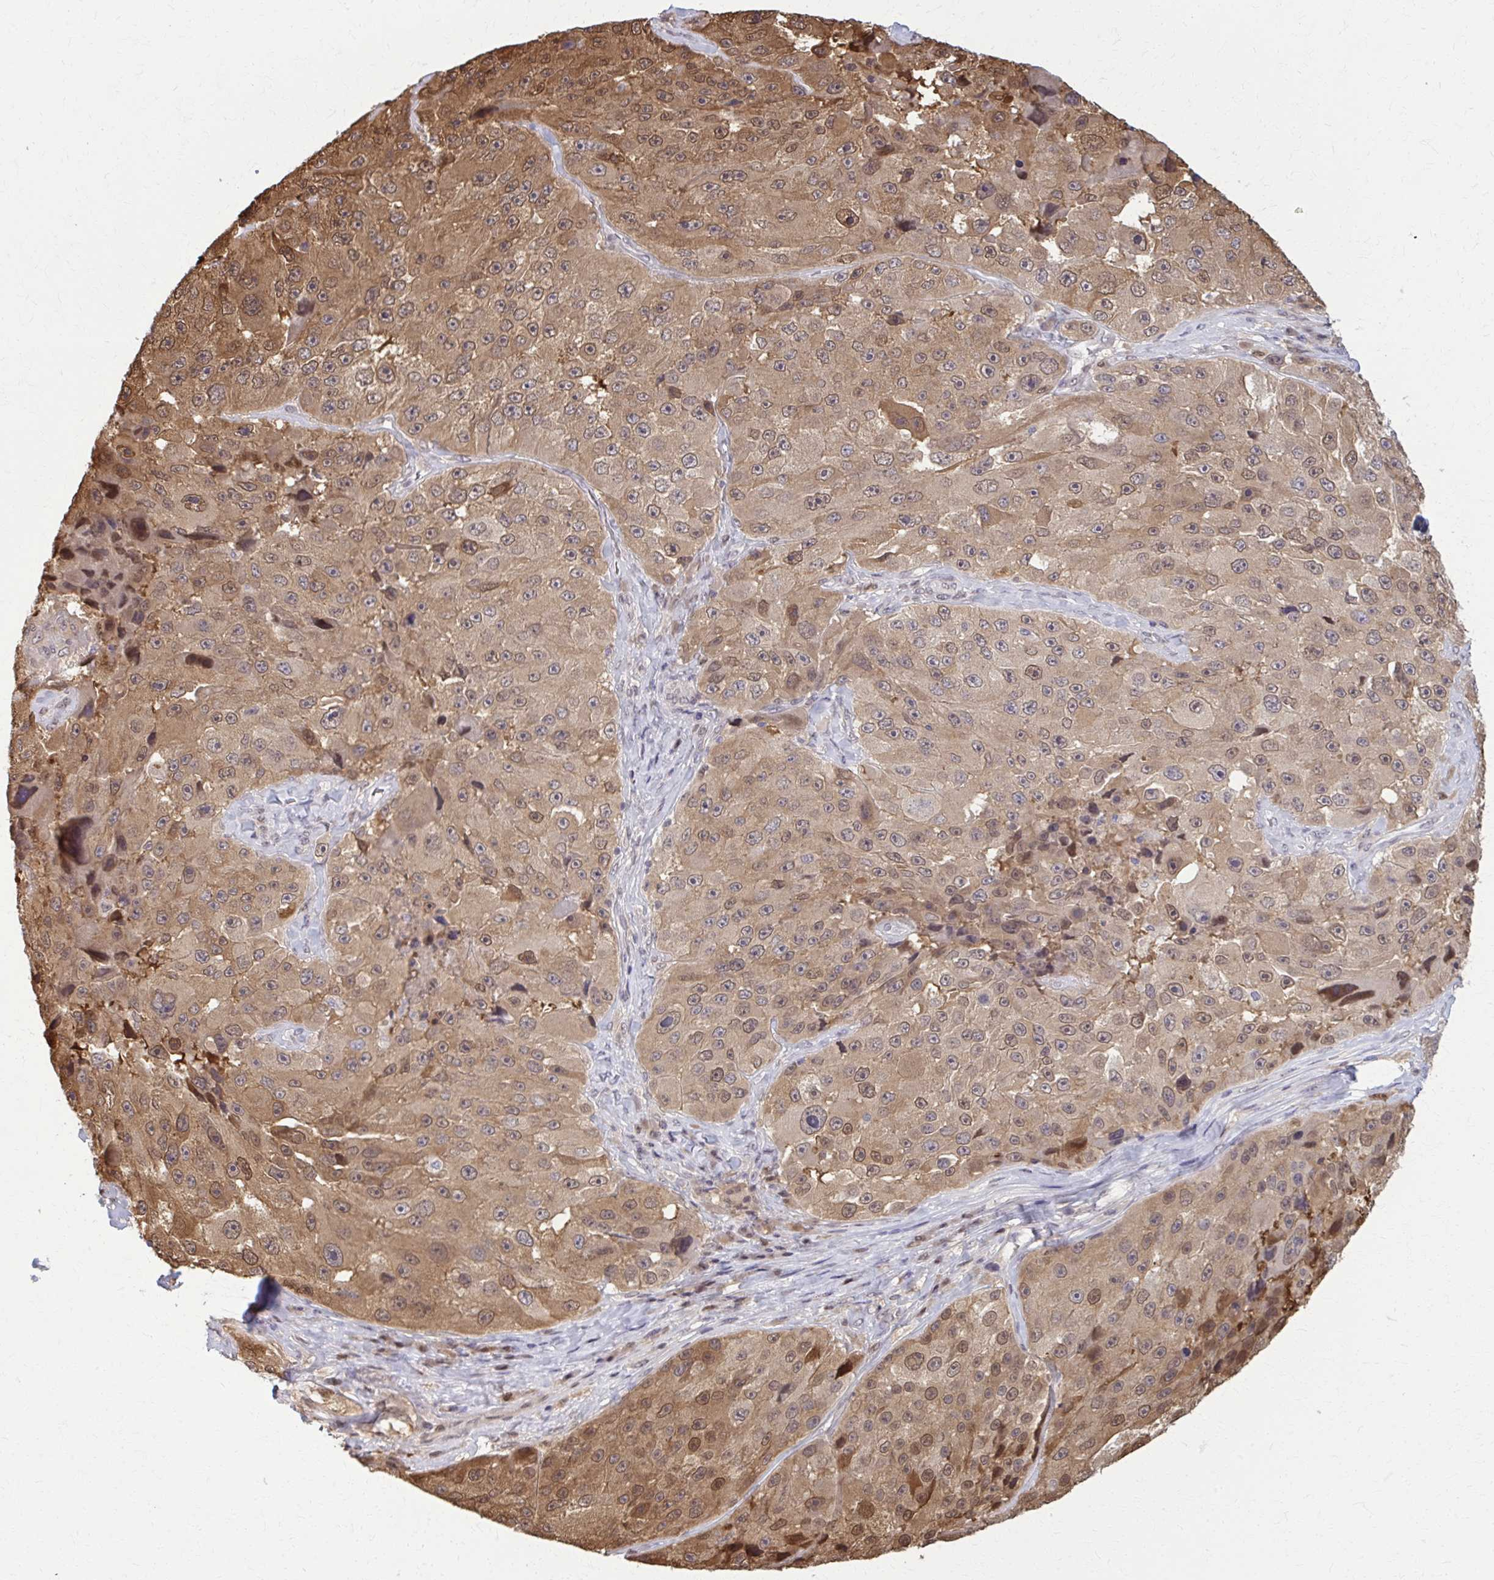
{"staining": {"intensity": "moderate", "quantity": ">75%", "location": "cytoplasmic/membranous,nuclear"}, "tissue": "melanoma", "cell_type": "Tumor cells", "image_type": "cancer", "snomed": [{"axis": "morphology", "description": "Malignant melanoma, Metastatic site"}, {"axis": "topography", "description": "Lymph node"}], "caption": "There is medium levels of moderate cytoplasmic/membranous and nuclear staining in tumor cells of malignant melanoma (metastatic site), as demonstrated by immunohistochemical staining (brown color).", "gene": "MDH1", "patient": {"sex": "male", "age": 62}}